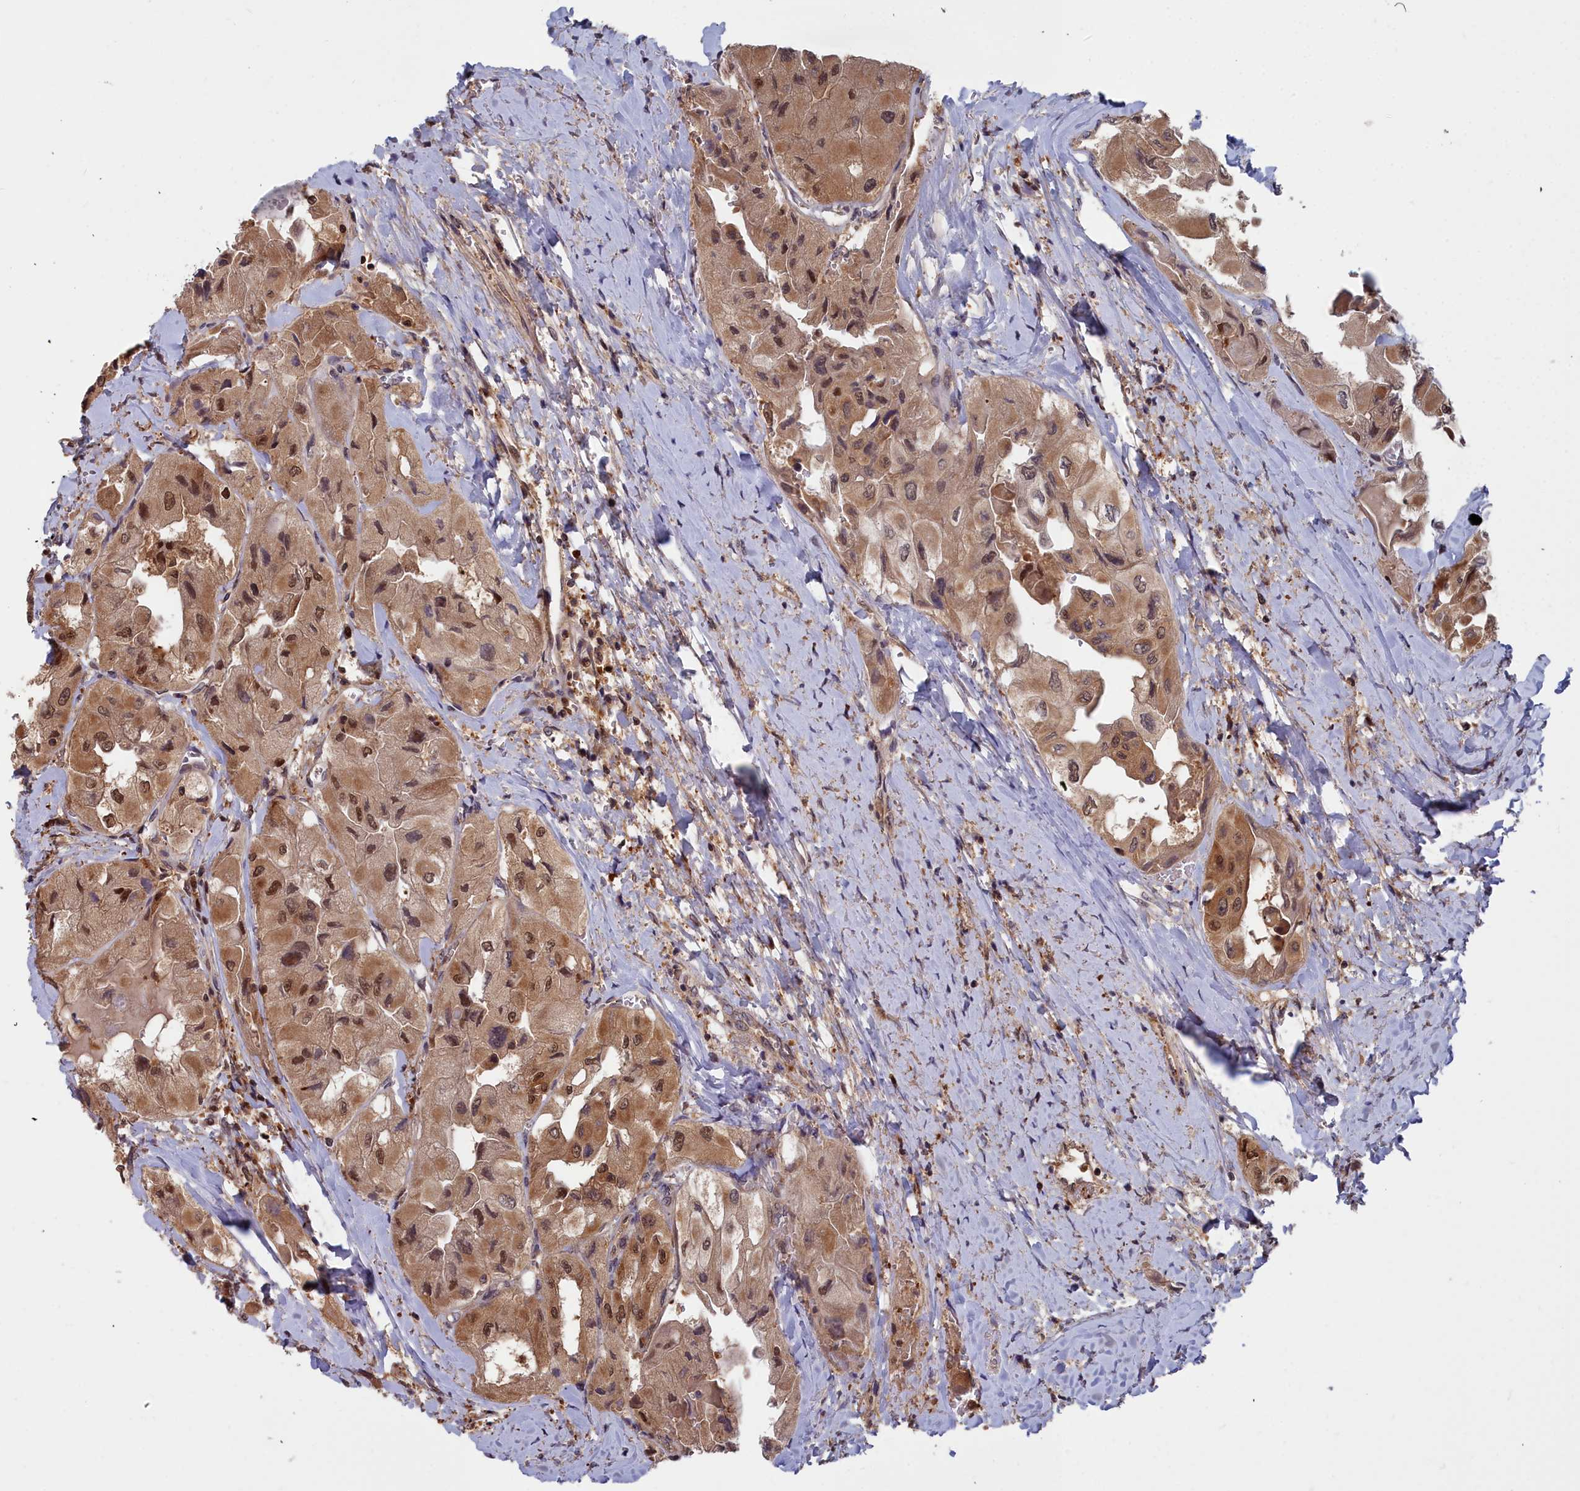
{"staining": {"intensity": "moderate", "quantity": ">75%", "location": "cytoplasmic/membranous,nuclear"}, "tissue": "thyroid cancer", "cell_type": "Tumor cells", "image_type": "cancer", "snomed": [{"axis": "morphology", "description": "Normal tissue, NOS"}, {"axis": "morphology", "description": "Papillary adenocarcinoma, NOS"}, {"axis": "topography", "description": "Thyroid gland"}], "caption": "A brown stain shows moderate cytoplasmic/membranous and nuclear positivity of a protein in thyroid papillary adenocarcinoma tumor cells.", "gene": "GFRA2", "patient": {"sex": "female", "age": 59}}